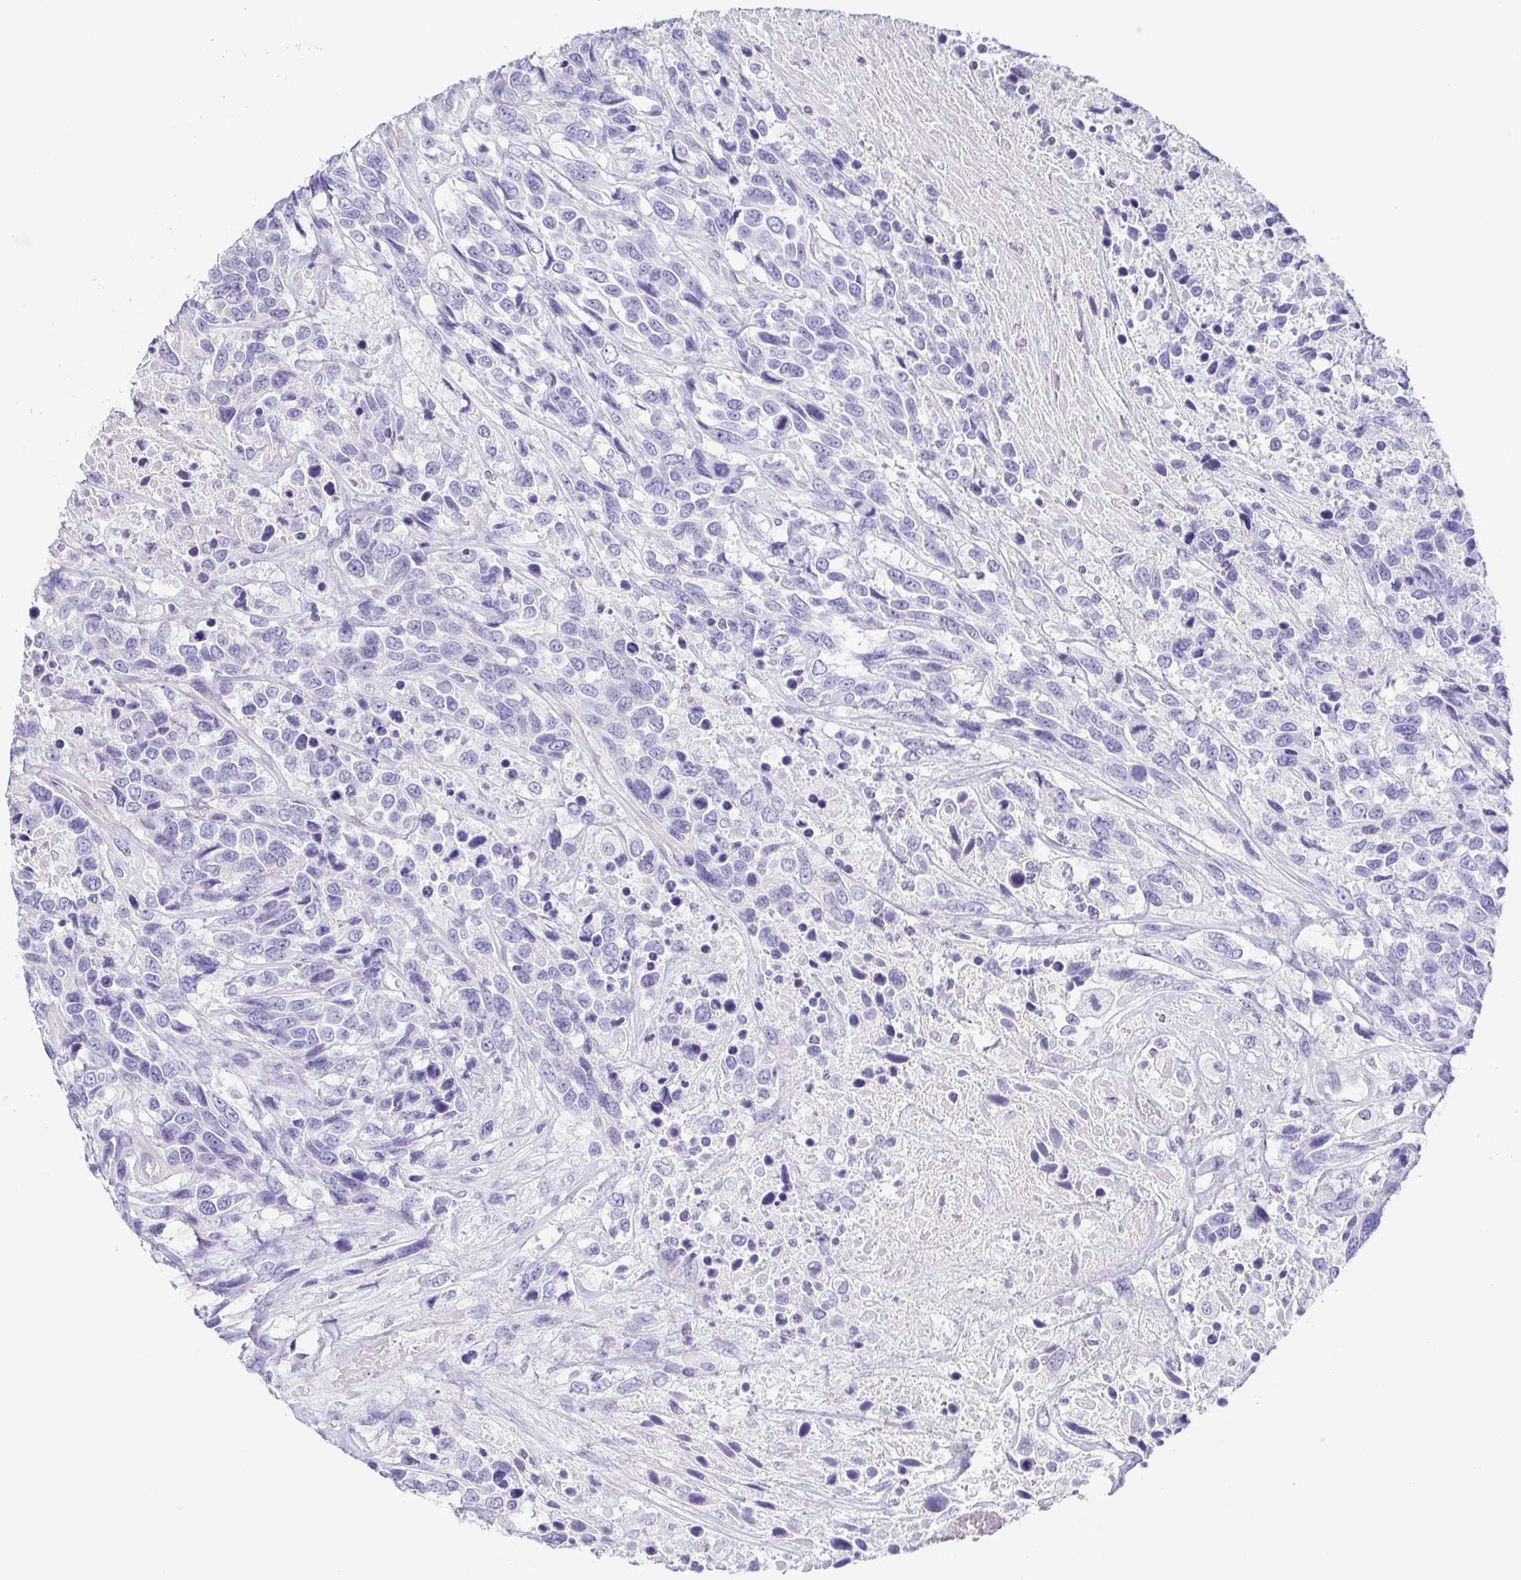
{"staining": {"intensity": "negative", "quantity": "none", "location": "none"}, "tissue": "urothelial cancer", "cell_type": "Tumor cells", "image_type": "cancer", "snomed": [{"axis": "morphology", "description": "Urothelial carcinoma, High grade"}, {"axis": "topography", "description": "Urinary bladder"}], "caption": "High-grade urothelial carcinoma was stained to show a protein in brown. There is no significant expression in tumor cells. (DAB (3,3'-diaminobenzidine) immunohistochemistry, high magnification).", "gene": "PRR4", "patient": {"sex": "female", "age": 70}}